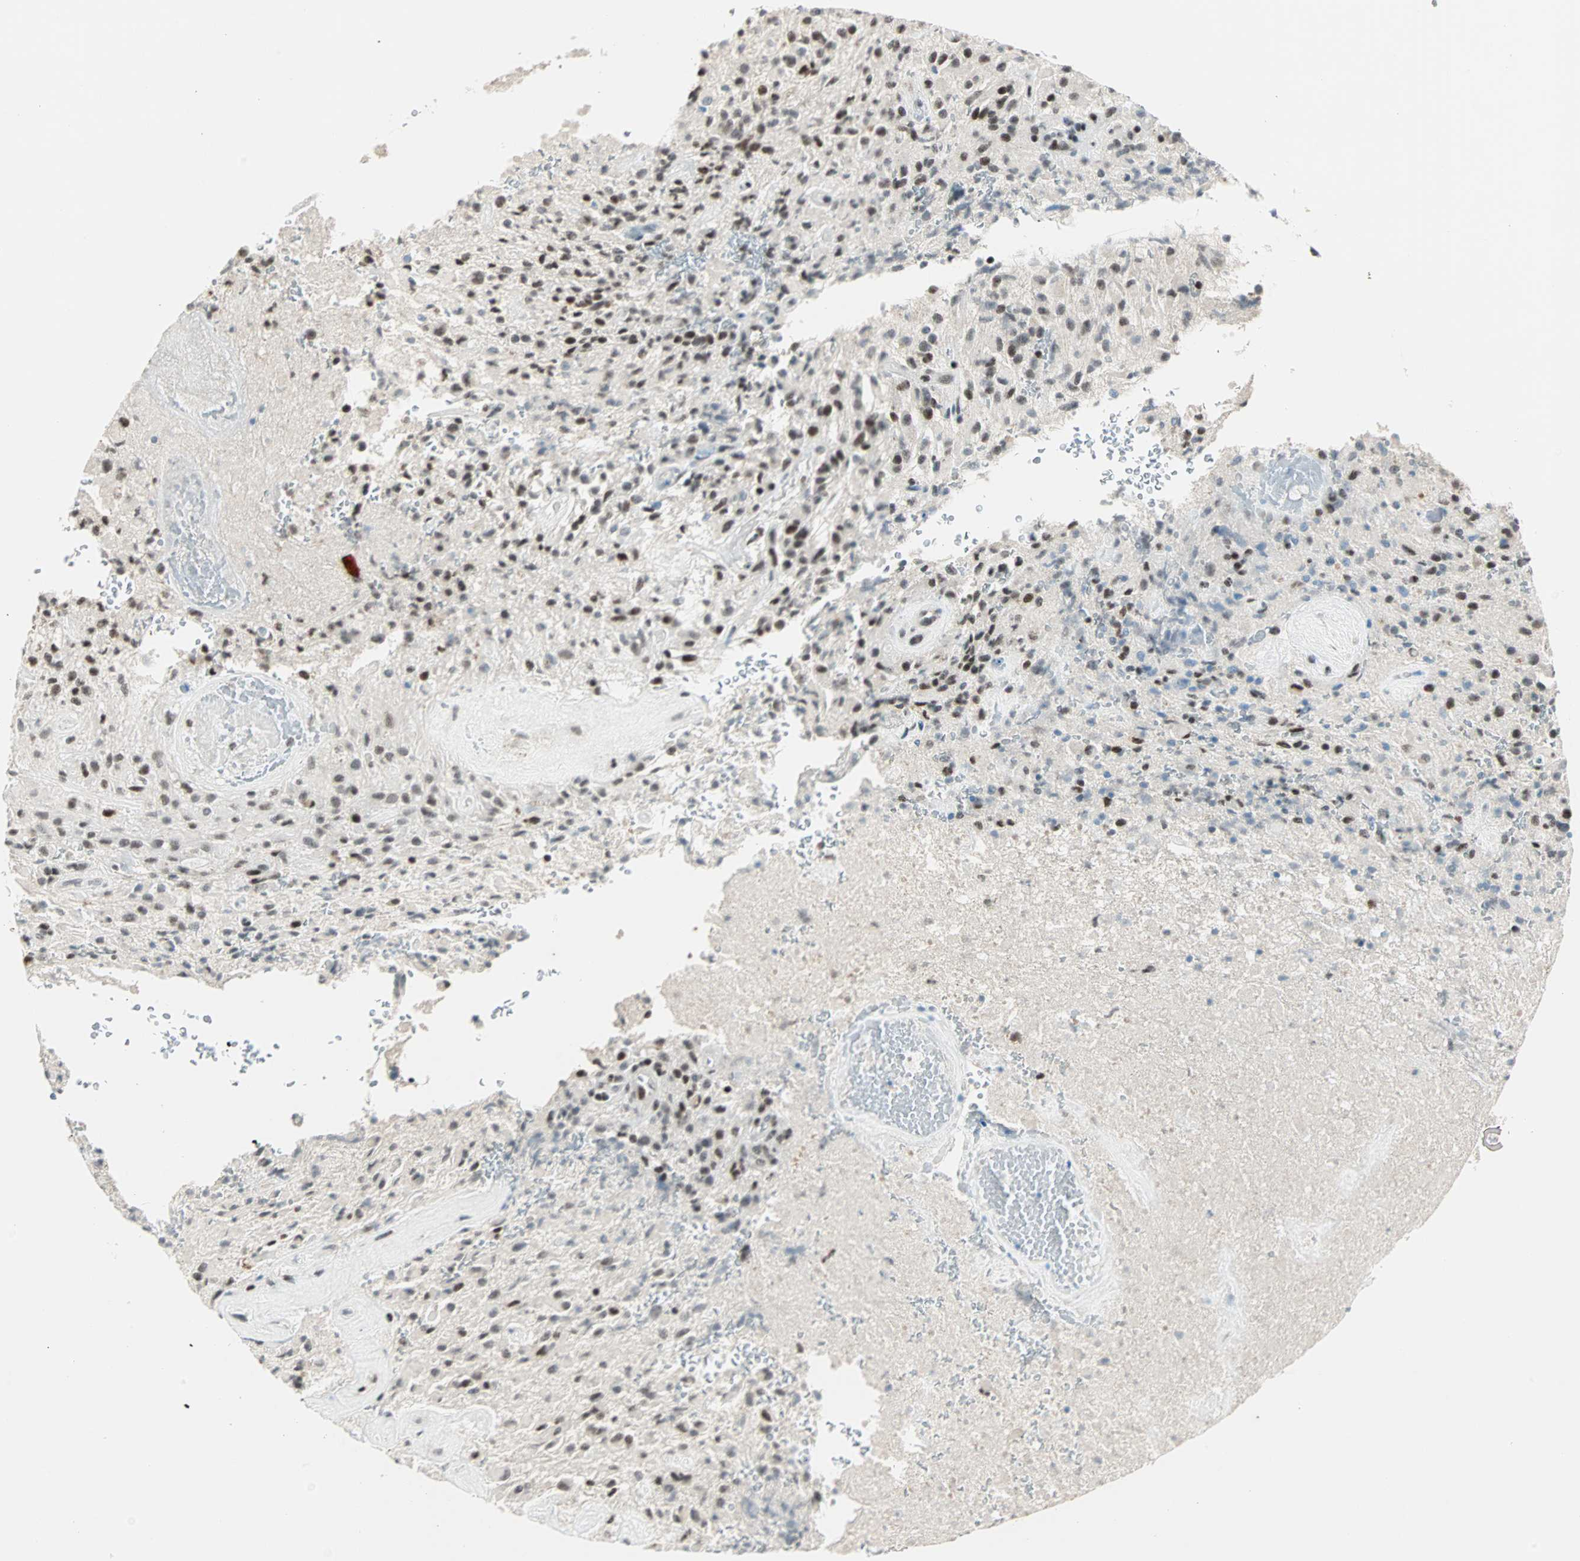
{"staining": {"intensity": "moderate", "quantity": "25%-75%", "location": "nuclear"}, "tissue": "glioma", "cell_type": "Tumor cells", "image_type": "cancer", "snomed": [{"axis": "morphology", "description": "Glioma, malignant, High grade"}, {"axis": "topography", "description": "Brain"}], "caption": "Brown immunohistochemical staining in high-grade glioma (malignant) exhibits moderate nuclear positivity in approximately 25%-75% of tumor cells.", "gene": "SIN3A", "patient": {"sex": "male", "age": 71}}